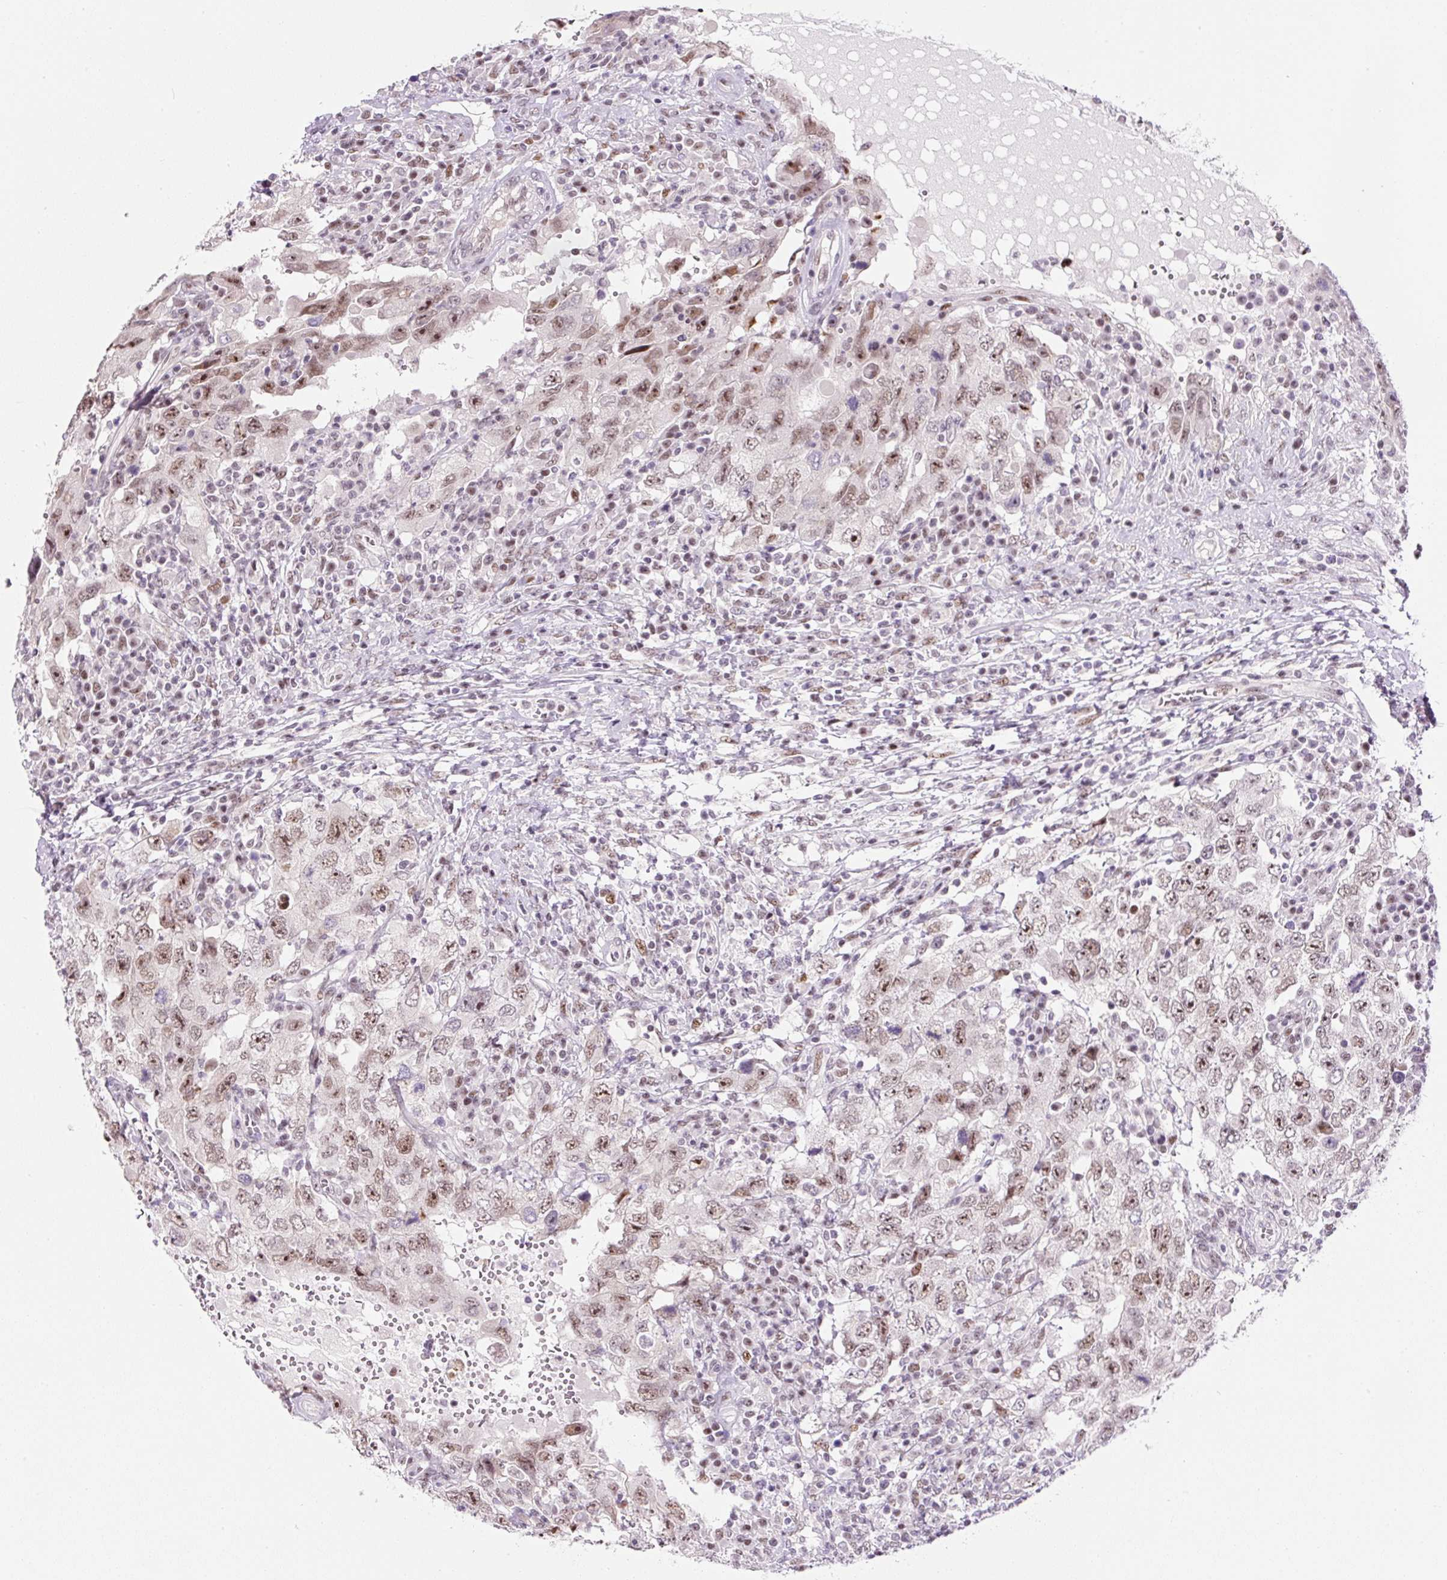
{"staining": {"intensity": "moderate", "quantity": ">75%", "location": "nuclear"}, "tissue": "testis cancer", "cell_type": "Tumor cells", "image_type": "cancer", "snomed": [{"axis": "morphology", "description": "Carcinoma, Embryonal, NOS"}, {"axis": "topography", "description": "Testis"}], "caption": "Human testis cancer (embryonal carcinoma) stained with a brown dye displays moderate nuclear positive positivity in approximately >75% of tumor cells.", "gene": "TAF1A", "patient": {"sex": "male", "age": 26}}